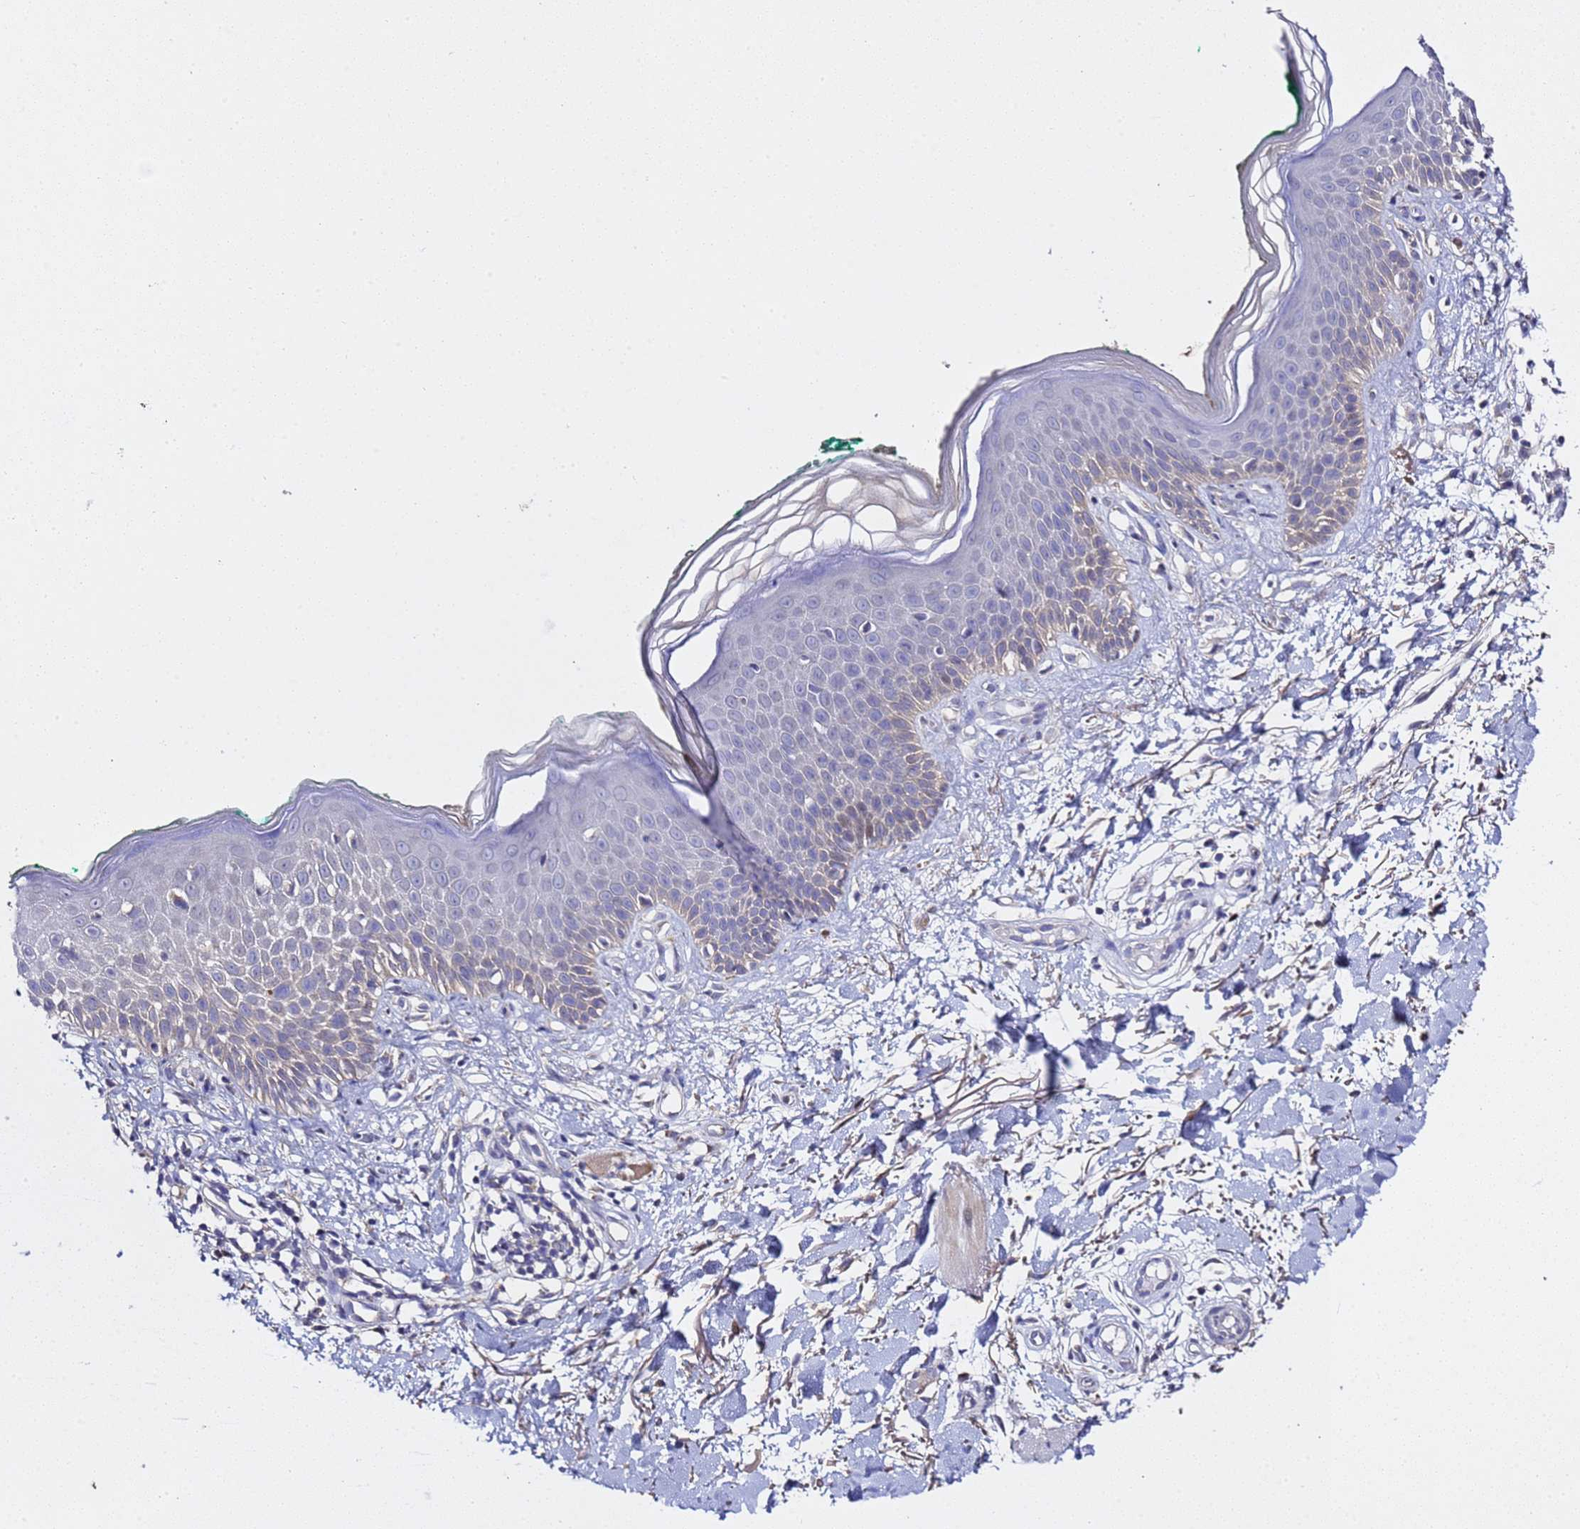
{"staining": {"intensity": "negative", "quantity": "none", "location": "none"}, "tissue": "skin", "cell_type": "Fibroblasts", "image_type": "normal", "snomed": [{"axis": "morphology", "description": "Normal tissue, NOS"}, {"axis": "morphology", "description": "Malignant melanoma, NOS"}, {"axis": "topography", "description": "Skin"}], "caption": "Fibroblasts show no significant positivity in normal skin.", "gene": "ALG3", "patient": {"sex": "male", "age": 62}}